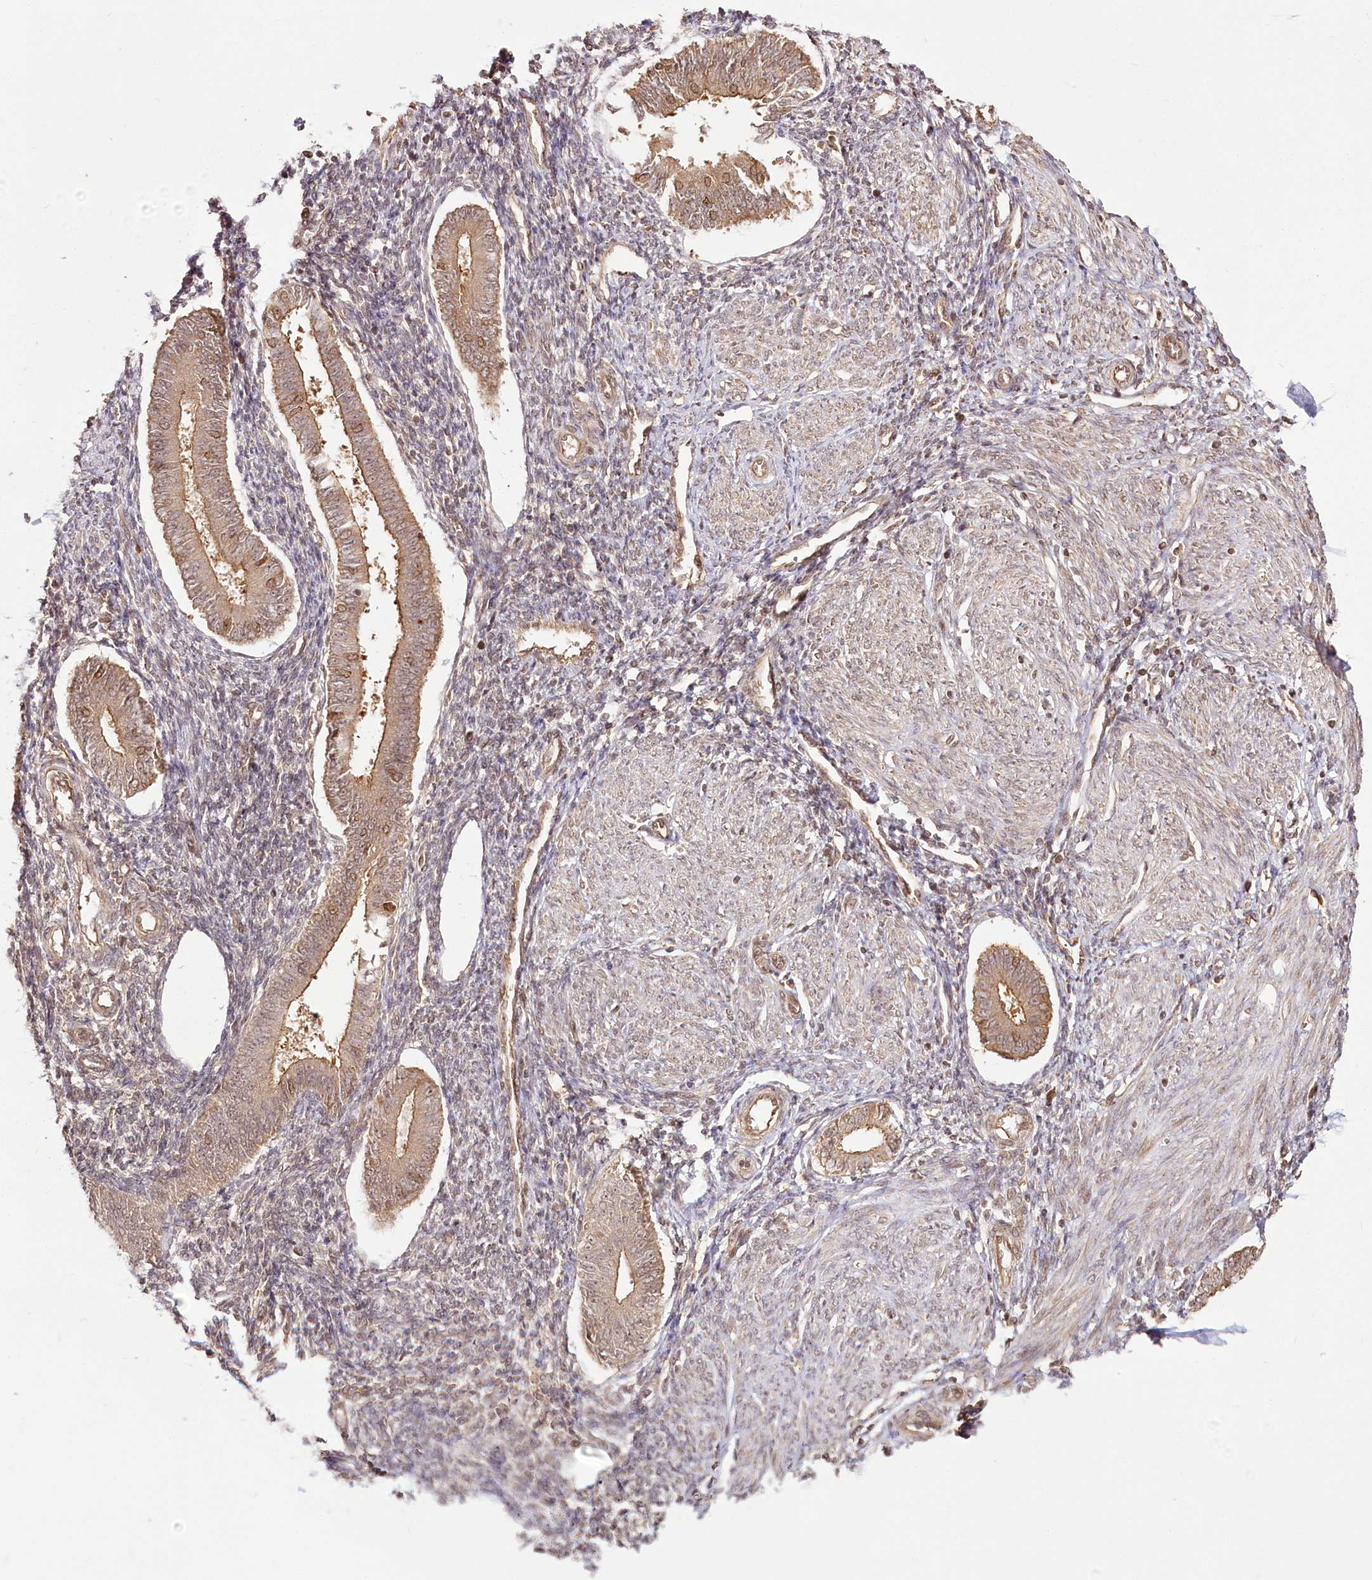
{"staining": {"intensity": "weak", "quantity": "<25%", "location": "cytoplasmic/membranous"}, "tissue": "endometrium", "cell_type": "Cells in endometrial stroma", "image_type": "normal", "snomed": [{"axis": "morphology", "description": "Normal tissue, NOS"}, {"axis": "topography", "description": "Uterus"}, {"axis": "topography", "description": "Endometrium"}], "caption": "Immunohistochemistry (IHC) image of unremarkable endometrium: endometrium stained with DAB reveals no significant protein positivity in cells in endometrial stroma.", "gene": "R3HDM2", "patient": {"sex": "female", "age": 48}}